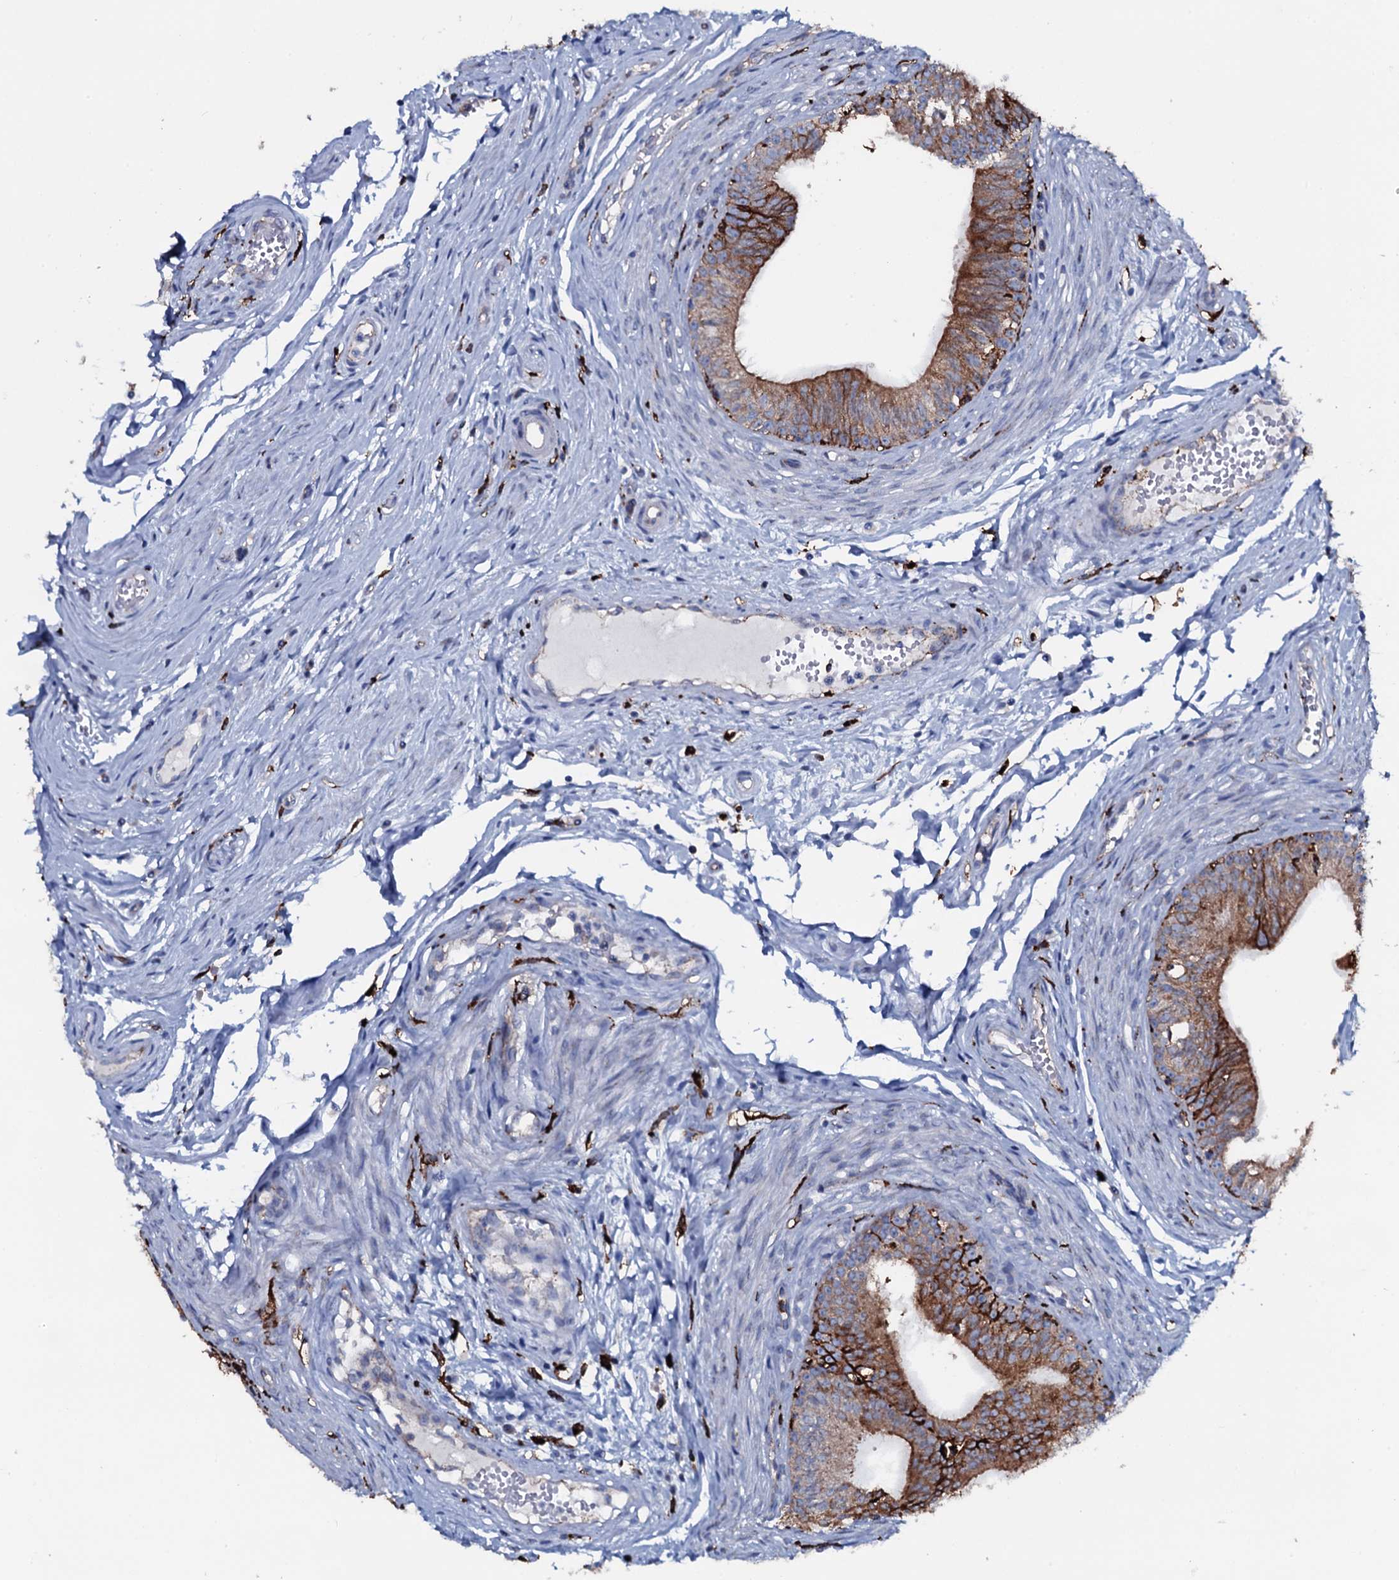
{"staining": {"intensity": "moderate", "quantity": ">75%", "location": "cytoplasmic/membranous"}, "tissue": "epididymis", "cell_type": "Glandular cells", "image_type": "normal", "snomed": [{"axis": "morphology", "description": "Normal tissue, NOS"}, {"axis": "topography", "description": "Epididymis, spermatic cord, NOS"}], "caption": "Moderate cytoplasmic/membranous protein staining is seen in approximately >75% of glandular cells in epididymis. (brown staining indicates protein expression, while blue staining denotes nuclei).", "gene": "OSBPL2", "patient": {"sex": "male", "age": 22}}